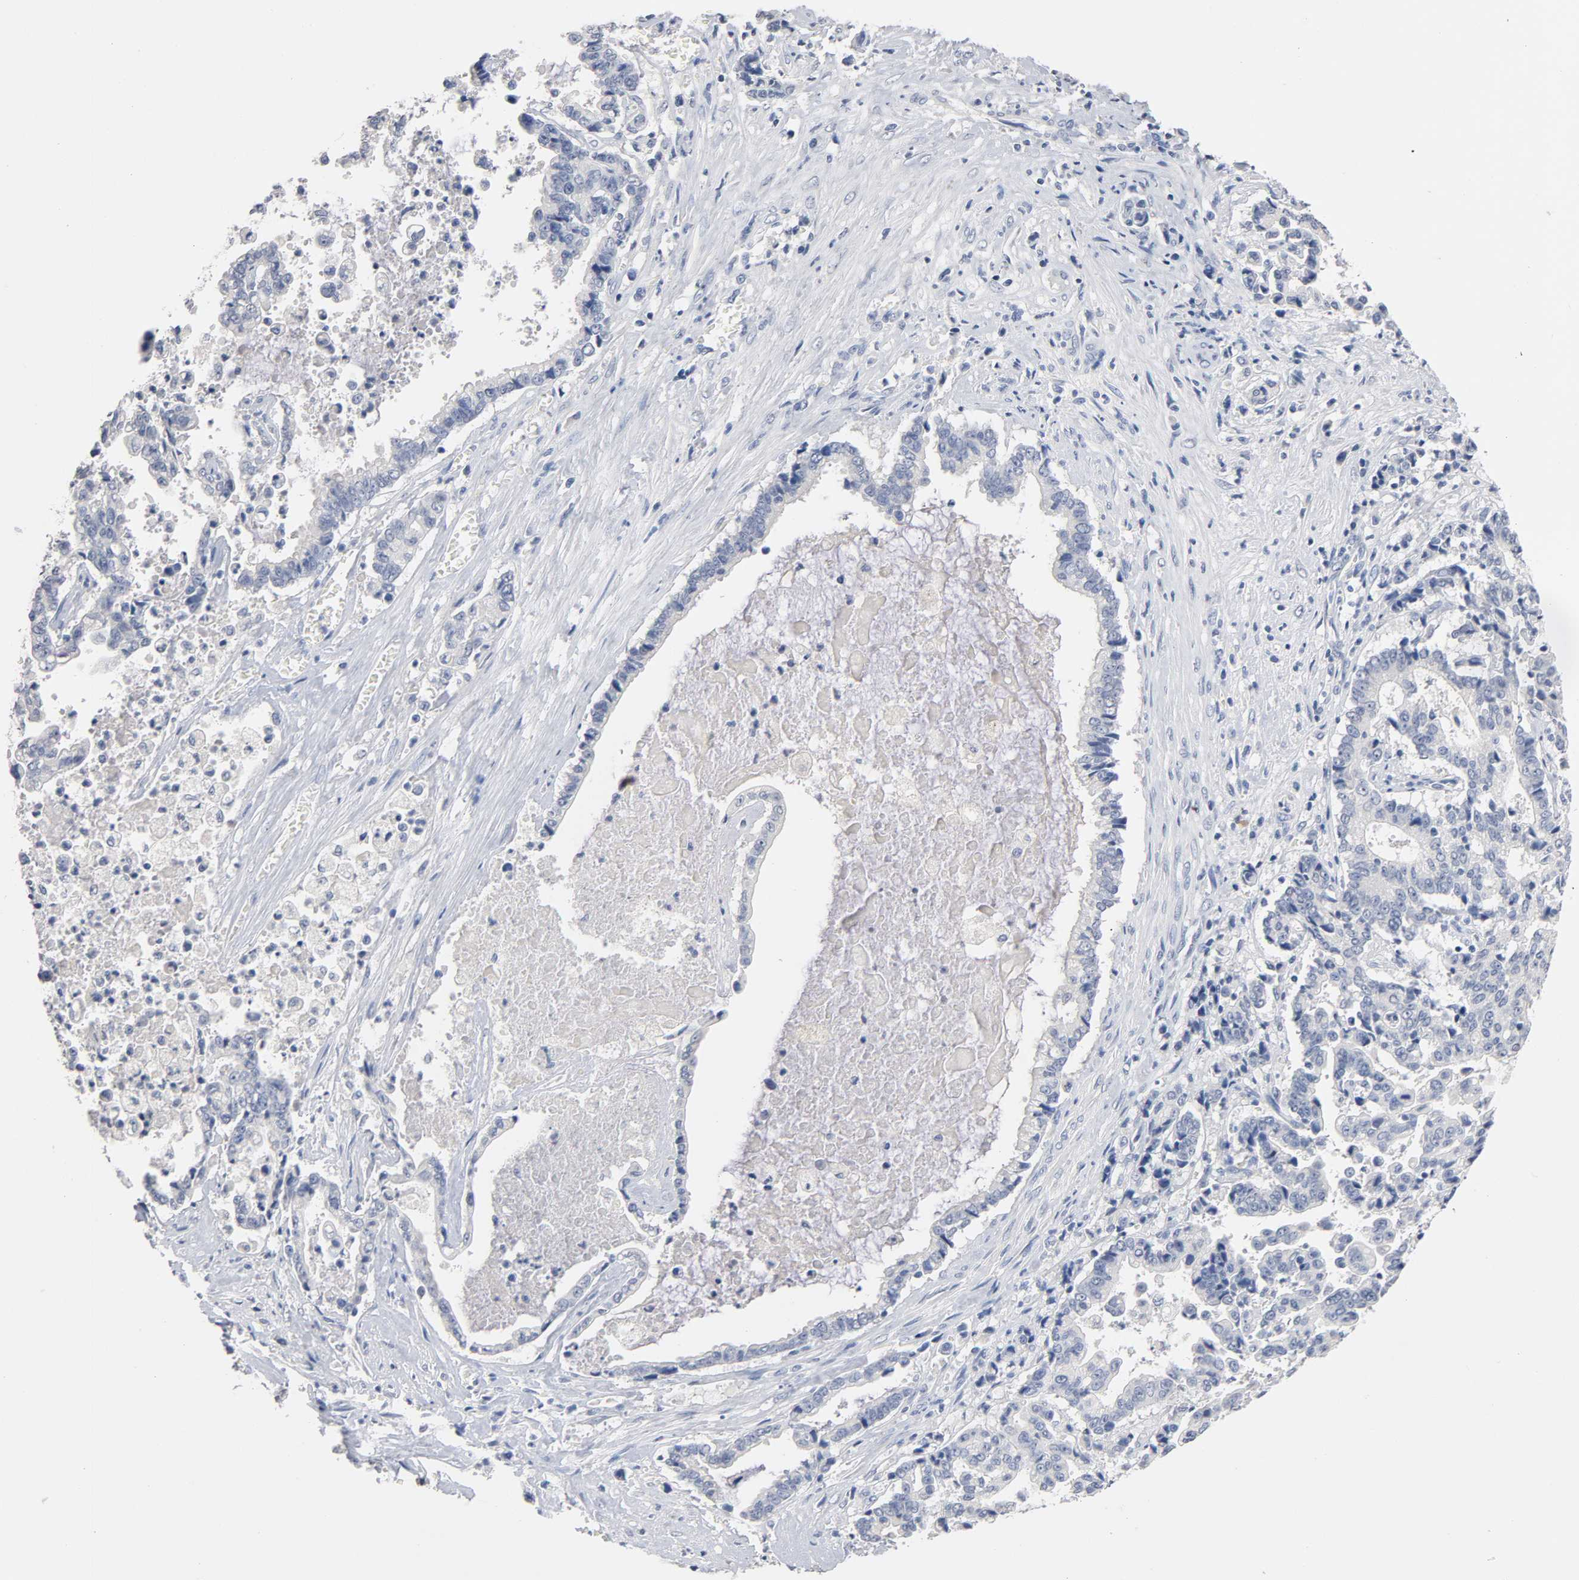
{"staining": {"intensity": "negative", "quantity": "none", "location": "none"}, "tissue": "liver cancer", "cell_type": "Tumor cells", "image_type": "cancer", "snomed": [{"axis": "morphology", "description": "Cholangiocarcinoma"}, {"axis": "topography", "description": "Liver"}], "caption": "IHC histopathology image of cholangiocarcinoma (liver) stained for a protein (brown), which displays no expression in tumor cells.", "gene": "ZCCHC13", "patient": {"sex": "male", "age": 57}}